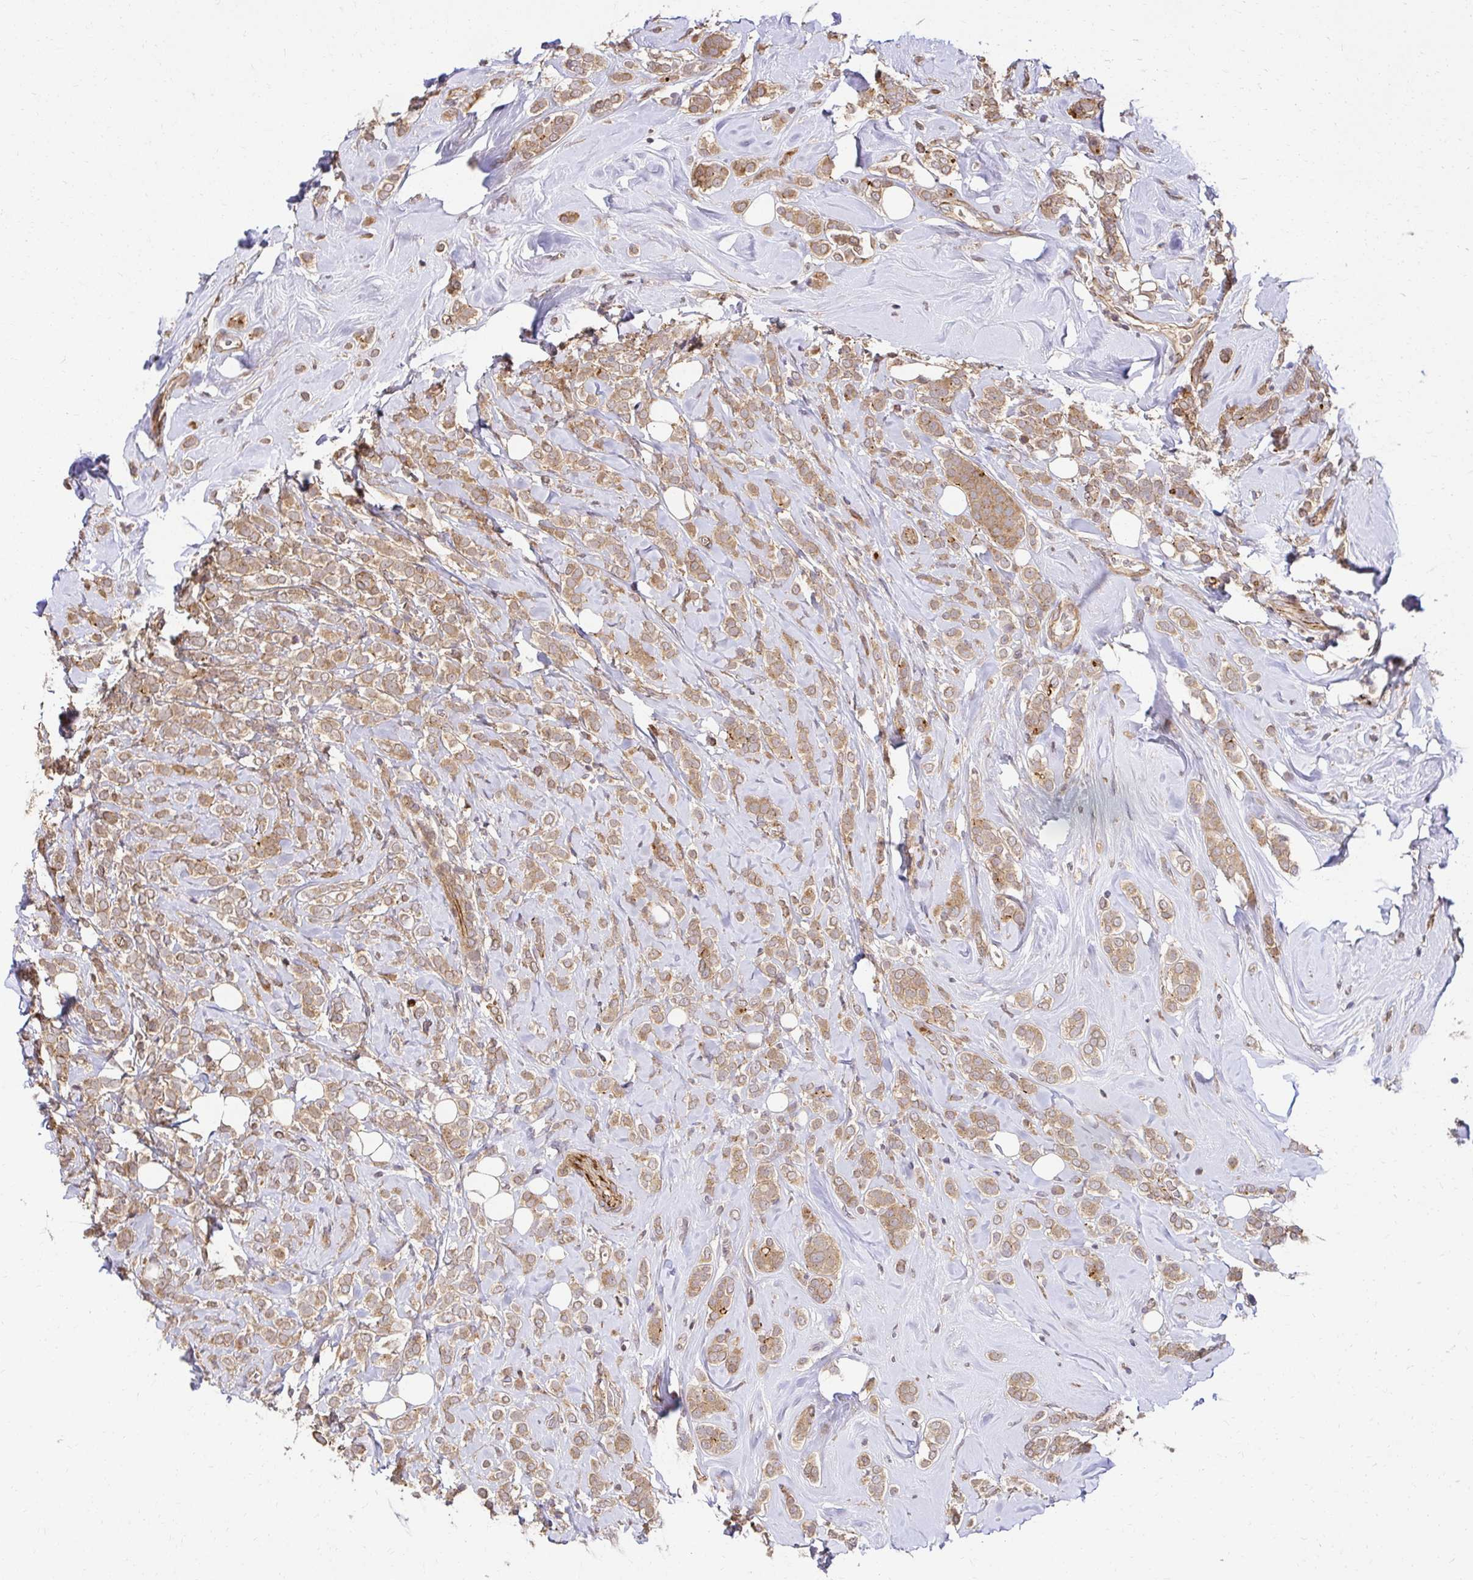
{"staining": {"intensity": "moderate", "quantity": ">75%", "location": "cytoplasmic/membranous"}, "tissue": "breast cancer", "cell_type": "Tumor cells", "image_type": "cancer", "snomed": [{"axis": "morphology", "description": "Lobular carcinoma"}, {"axis": "topography", "description": "Breast"}], "caption": "Breast cancer (lobular carcinoma) stained with a protein marker displays moderate staining in tumor cells.", "gene": "PSMA4", "patient": {"sex": "female", "age": 49}}